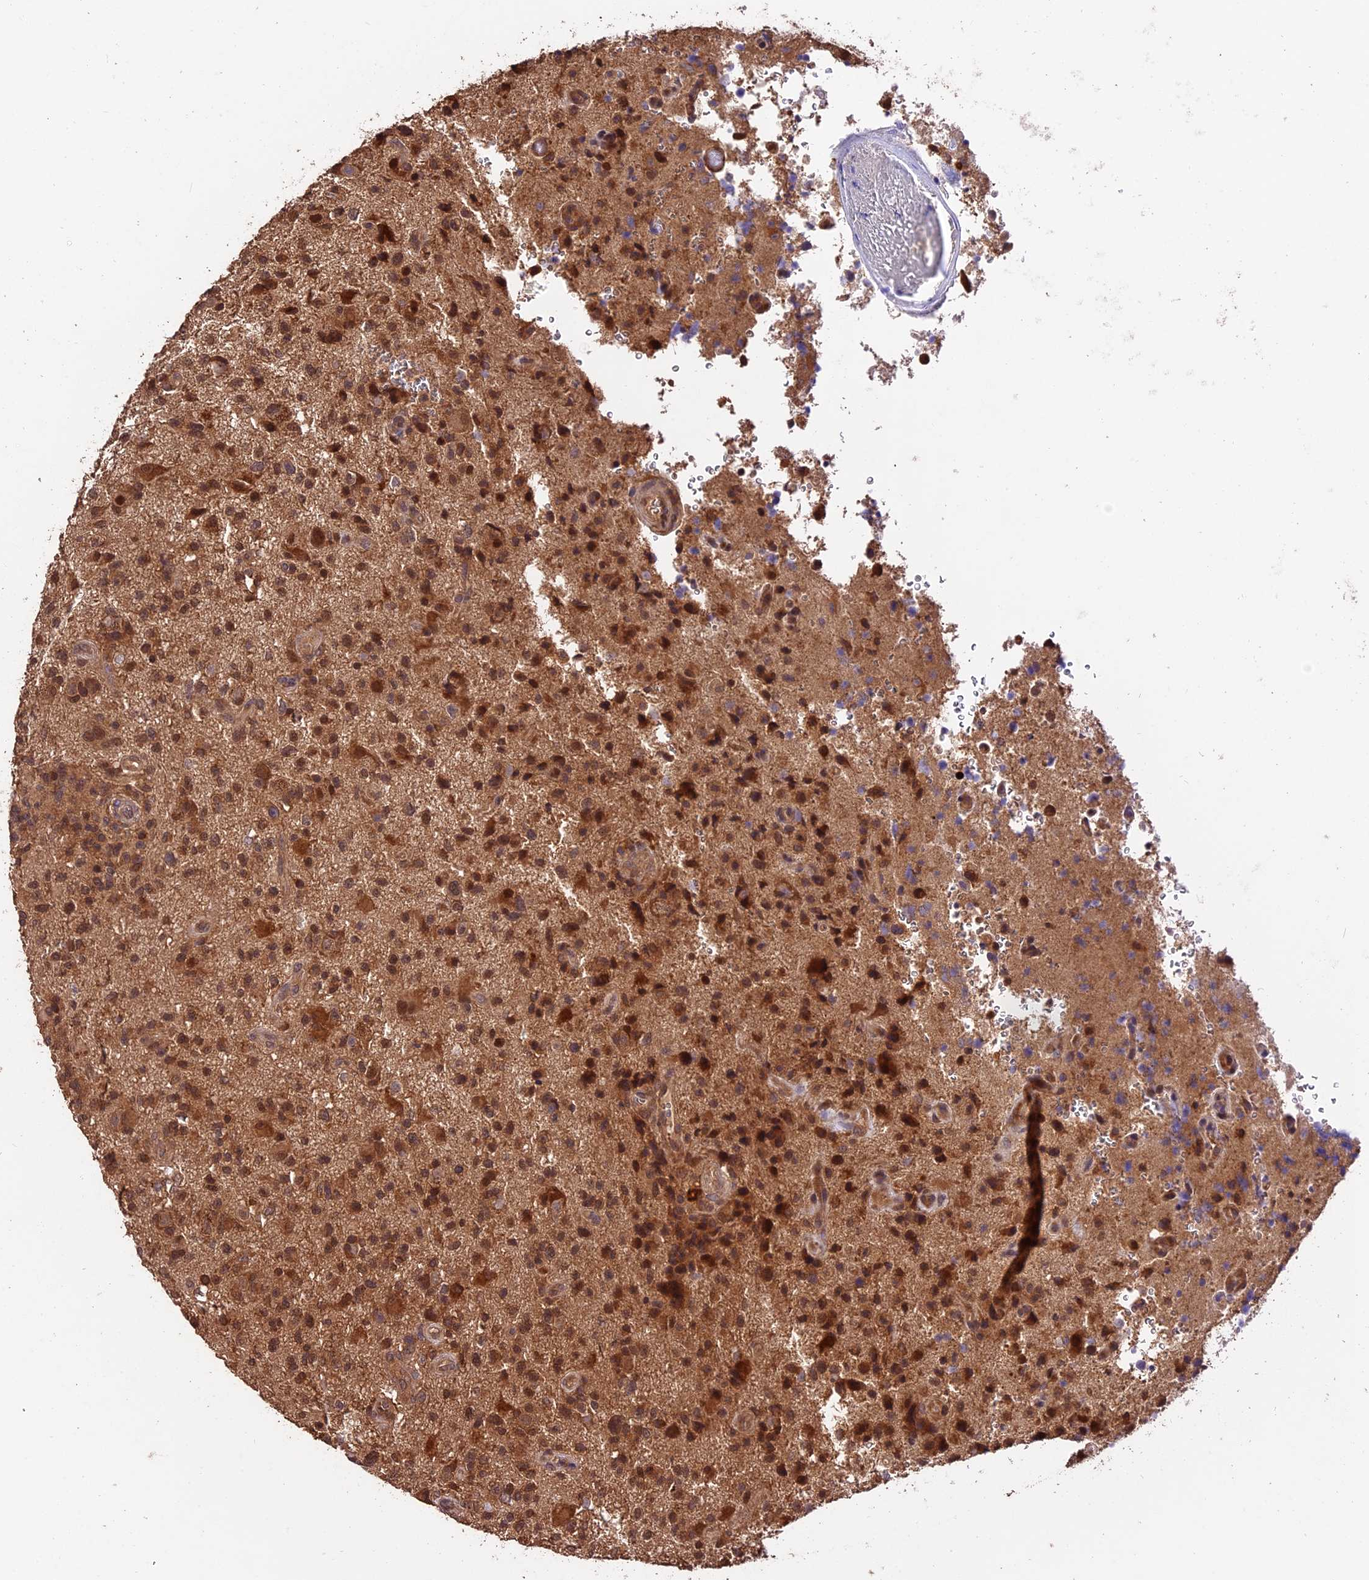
{"staining": {"intensity": "moderate", "quantity": ">75%", "location": "cytoplasmic/membranous"}, "tissue": "glioma", "cell_type": "Tumor cells", "image_type": "cancer", "snomed": [{"axis": "morphology", "description": "Glioma, malignant, High grade"}, {"axis": "topography", "description": "Brain"}], "caption": "High-magnification brightfield microscopy of glioma stained with DAB (brown) and counterstained with hematoxylin (blue). tumor cells exhibit moderate cytoplasmic/membranous expression is appreciated in approximately>75% of cells. (Stains: DAB (3,3'-diaminobenzidine) in brown, nuclei in blue, Microscopy: brightfield microscopy at high magnification).", "gene": "TRMT1", "patient": {"sex": "male", "age": 47}}